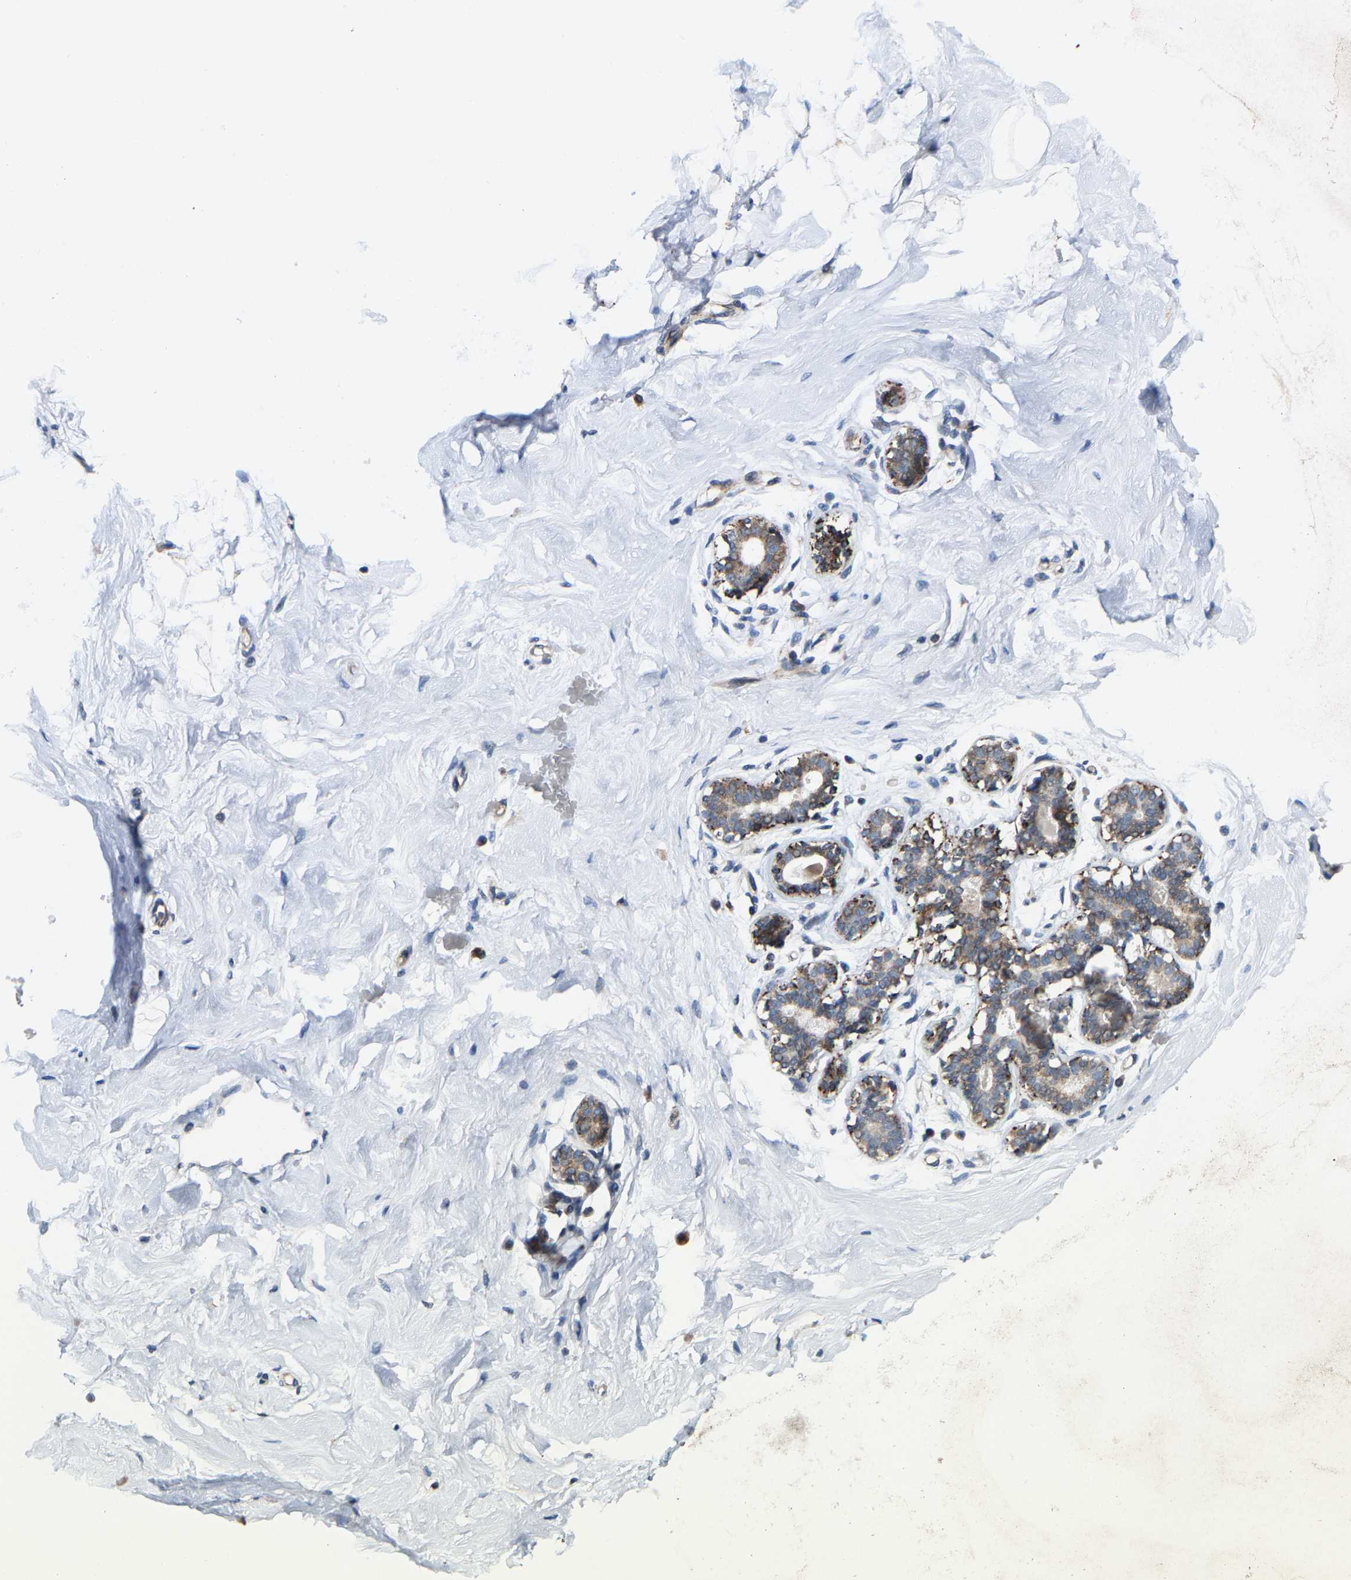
{"staining": {"intensity": "negative", "quantity": "none", "location": "none"}, "tissue": "breast", "cell_type": "Adipocytes", "image_type": "normal", "snomed": [{"axis": "morphology", "description": "Normal tissue, NOS"}, {"axis": "topography", "description": "Breast"}], "caption": "DAB immunohistochemical staining of benign breast shows no significant positivity in adipocytes.", "gene": "TDRKH", "patient": {"sex": "female", "age": 23}}